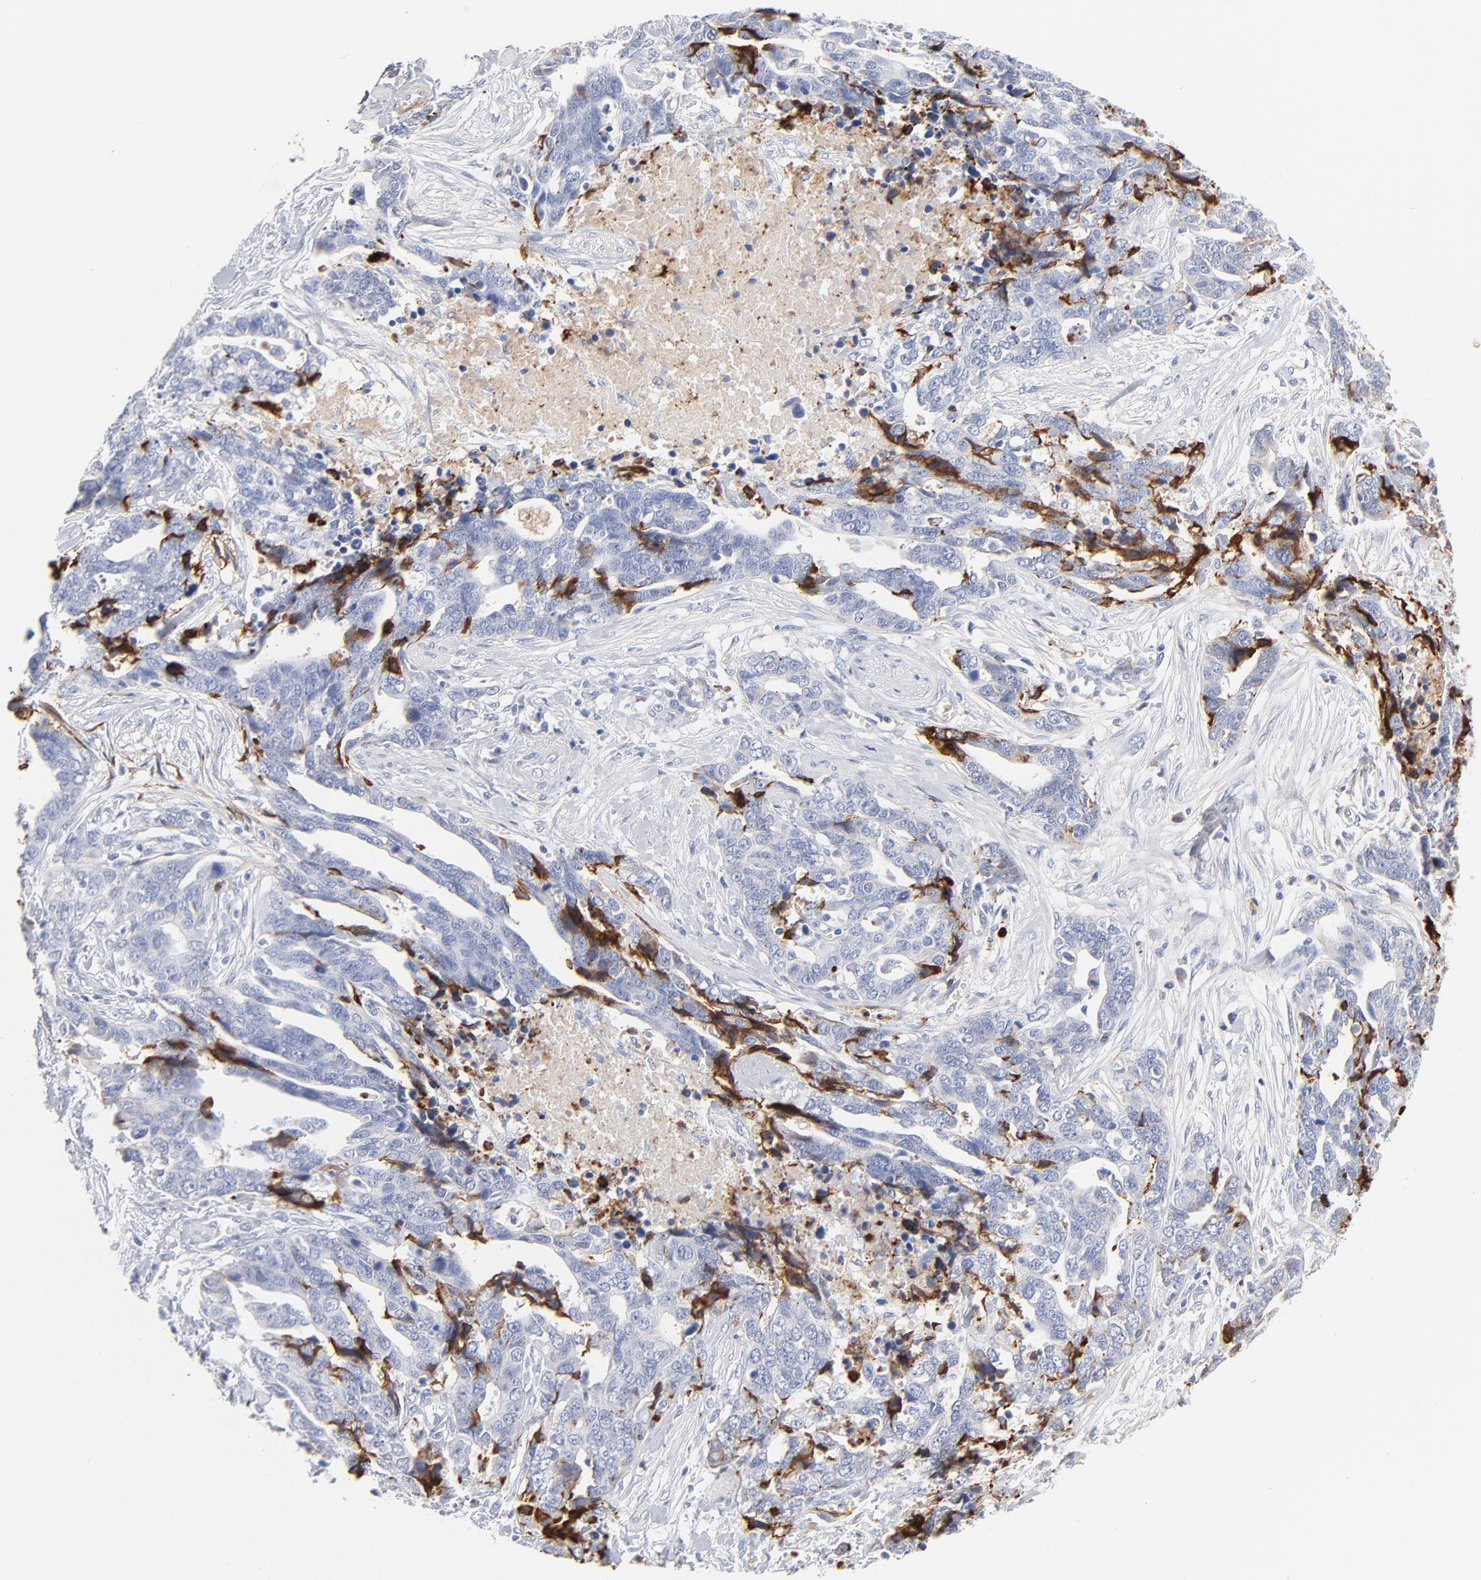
{"staining": {"intensity": "negative", "quantity": "none", "location": "none"}, "tissue": "ovarian cancer", "cell_type": "Tumor cells", "image_type": "cancer", "snomed": [{"axis": "morphology", "description": "Normal tissue, NOS"}, {"axis": "morphology", "description": "Cystadenocarcinoma, serous, NOS"}, {"axis": "topography", "description": "Fallopian tube"}, {"axis": "topography", "description": "Ovary"}], "caption": "Ovarian serous cystadenocarcinoma was stained to show a protein in brown. There is no significant staining in tumor cells.", "gene": "APOH", "patient": {"sex": "female", "age": 56}}